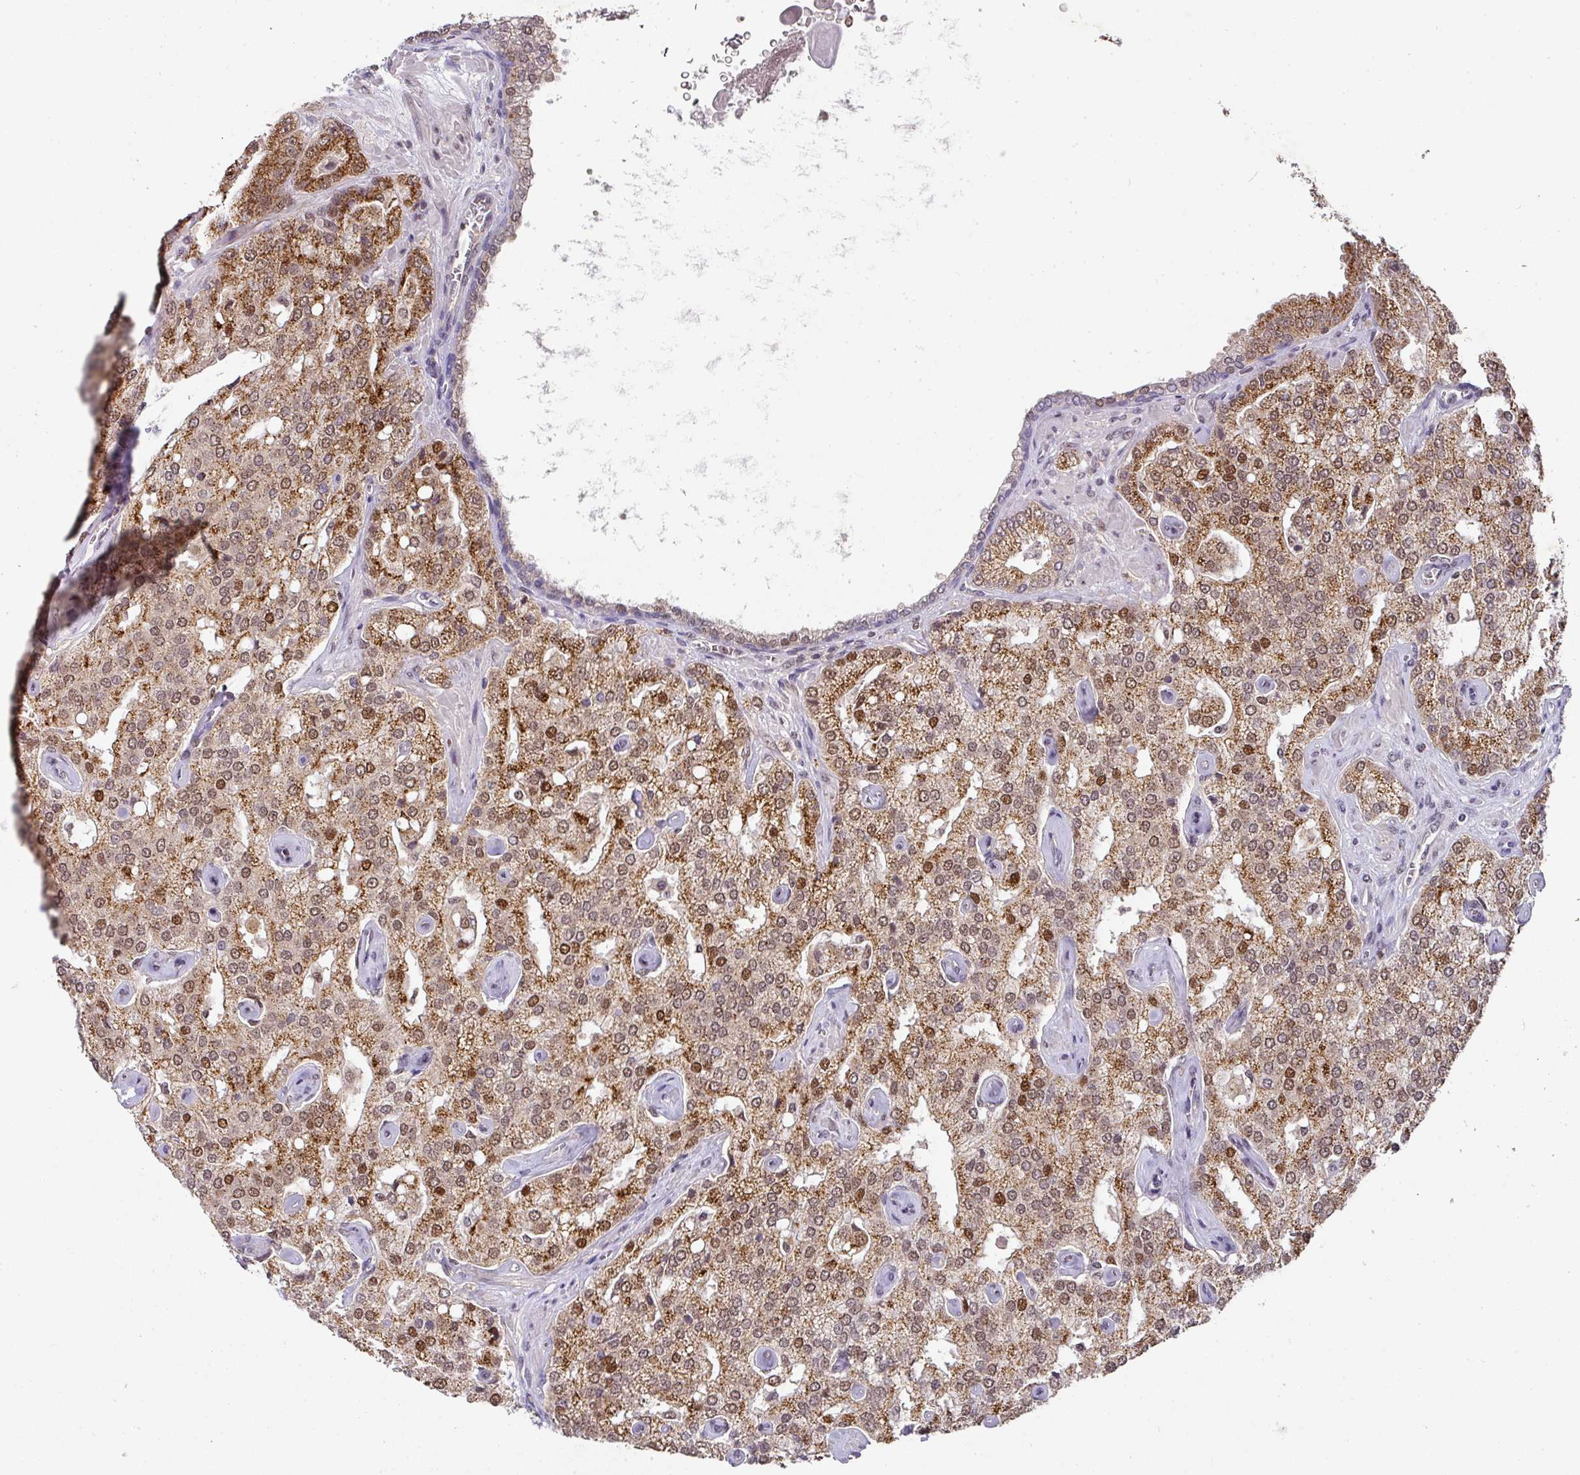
{"staining": {"intensity": "strong", "quantity": ">75%", "location": "cytoplasmic/membranous,nuclear"}, "tissue": "prostate cancer", "cell_type": "Tumor cells", "image_type": "cancer", "snomed": [{"axis": "morphology", "description": "Adenocarcinoma, High grade"}, {"axis": "topography", "description": "Prostate"}], "caption": "Protein analysis of prostate cancer (high-grade adenocarcinoma) tissue displays strong cytoplasmic/membranous and nuclear staining in approximately >75% of tumor cells. Immunohistochemistry (ihc) stains the protein of interest in brown and the nuclei are stained blue.", "gene": "RANBP9", "patient": {"sex": "male", "age": 68}}